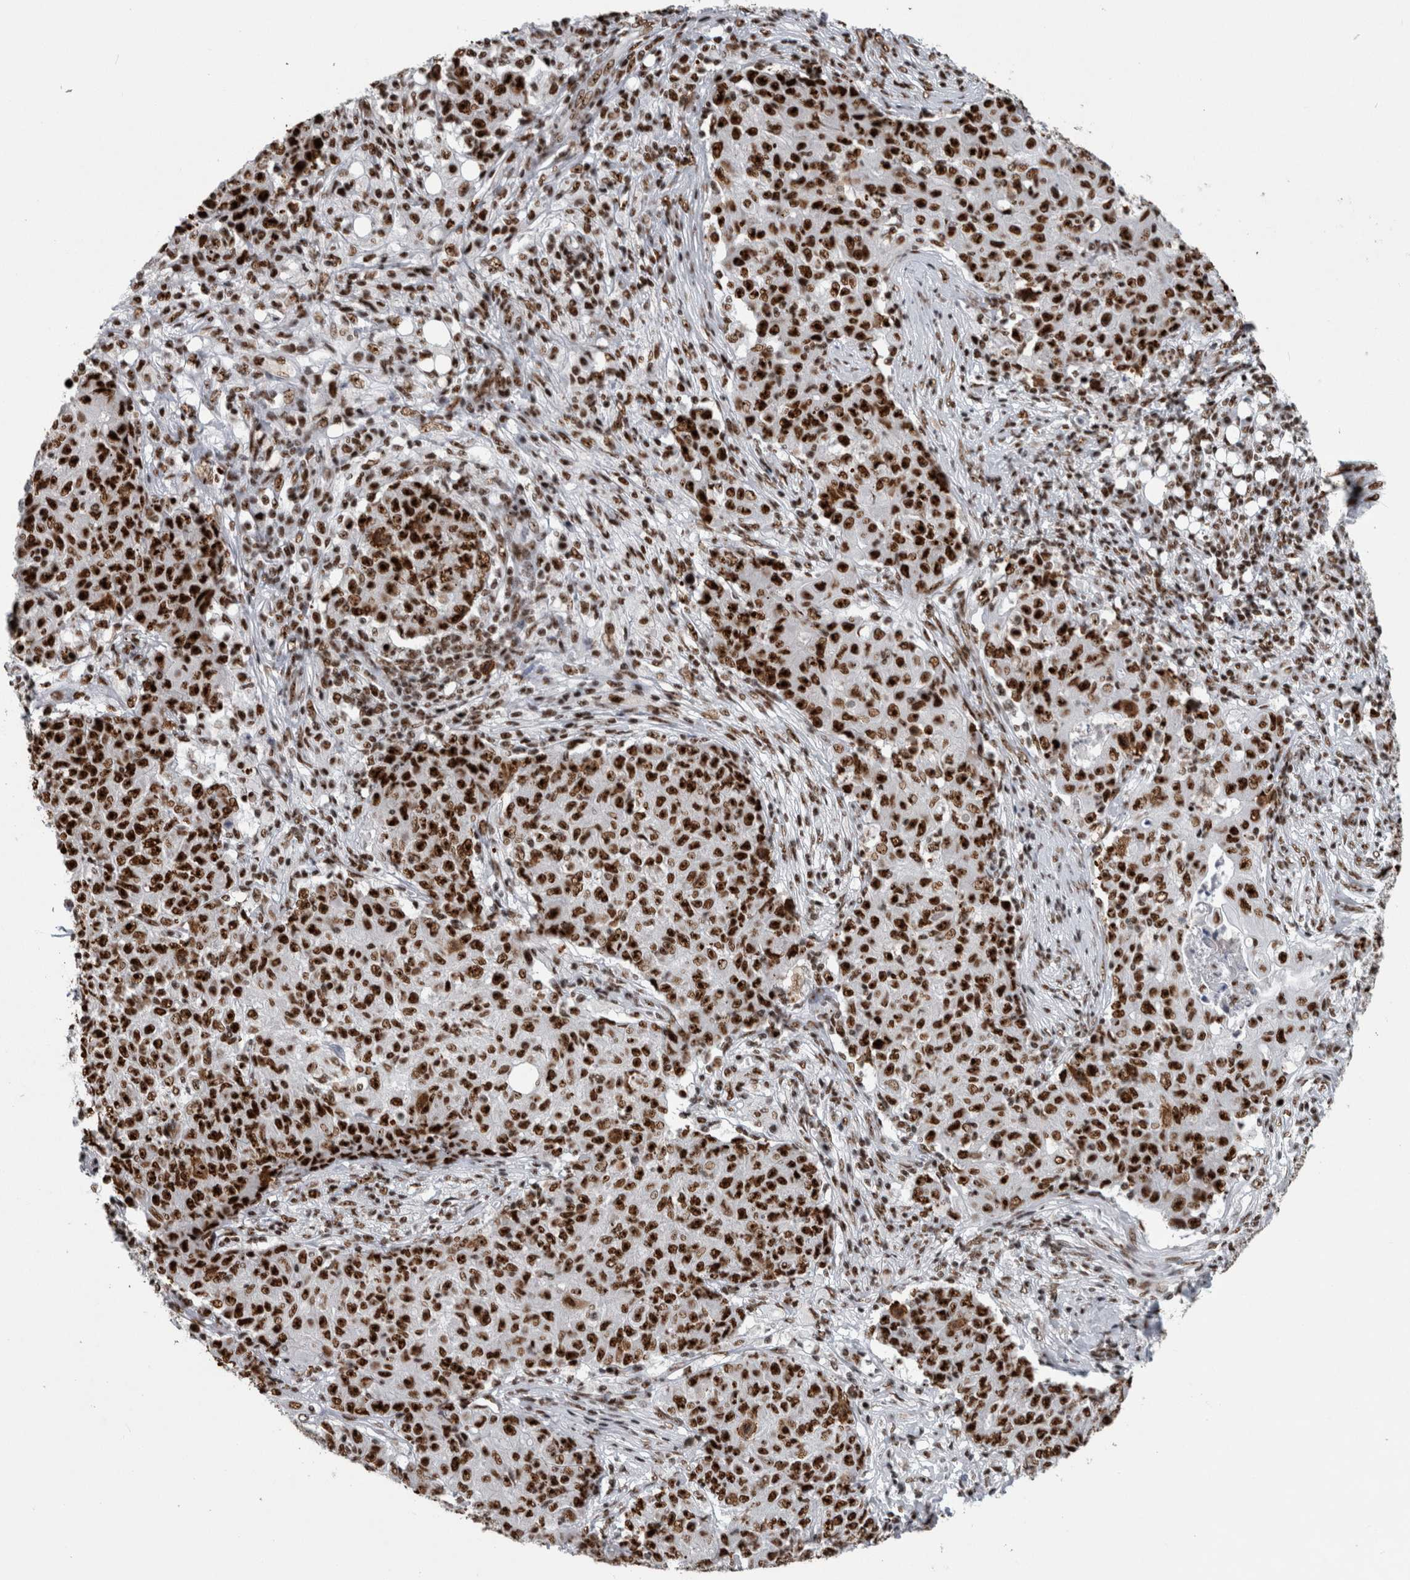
{"staining": {"intensity": "strong", "quantity": ">75%", "location": "nuclear"}, "tissue": "ovarian cancer", "cell_type": "Tumor cells", "image_type": "cancer", "snomed": [{"axis": "morphology", "description": "Carcinoma, endometroid"}, {"axis": "topography", "description": "Ovary"}], "caption": "Immunohistochemical staining of human ovarian cancer (endometroid carcinoma) shows high levels of strong nuclear positivity in approximately >75% of tumor cells. The staining is performed using DAB brown chromogen to label protein expression. The nuclei are counter-stained blue using hematoxylin.", "gene": "NCL", "patient": {"sex": "female", "age": 42}}